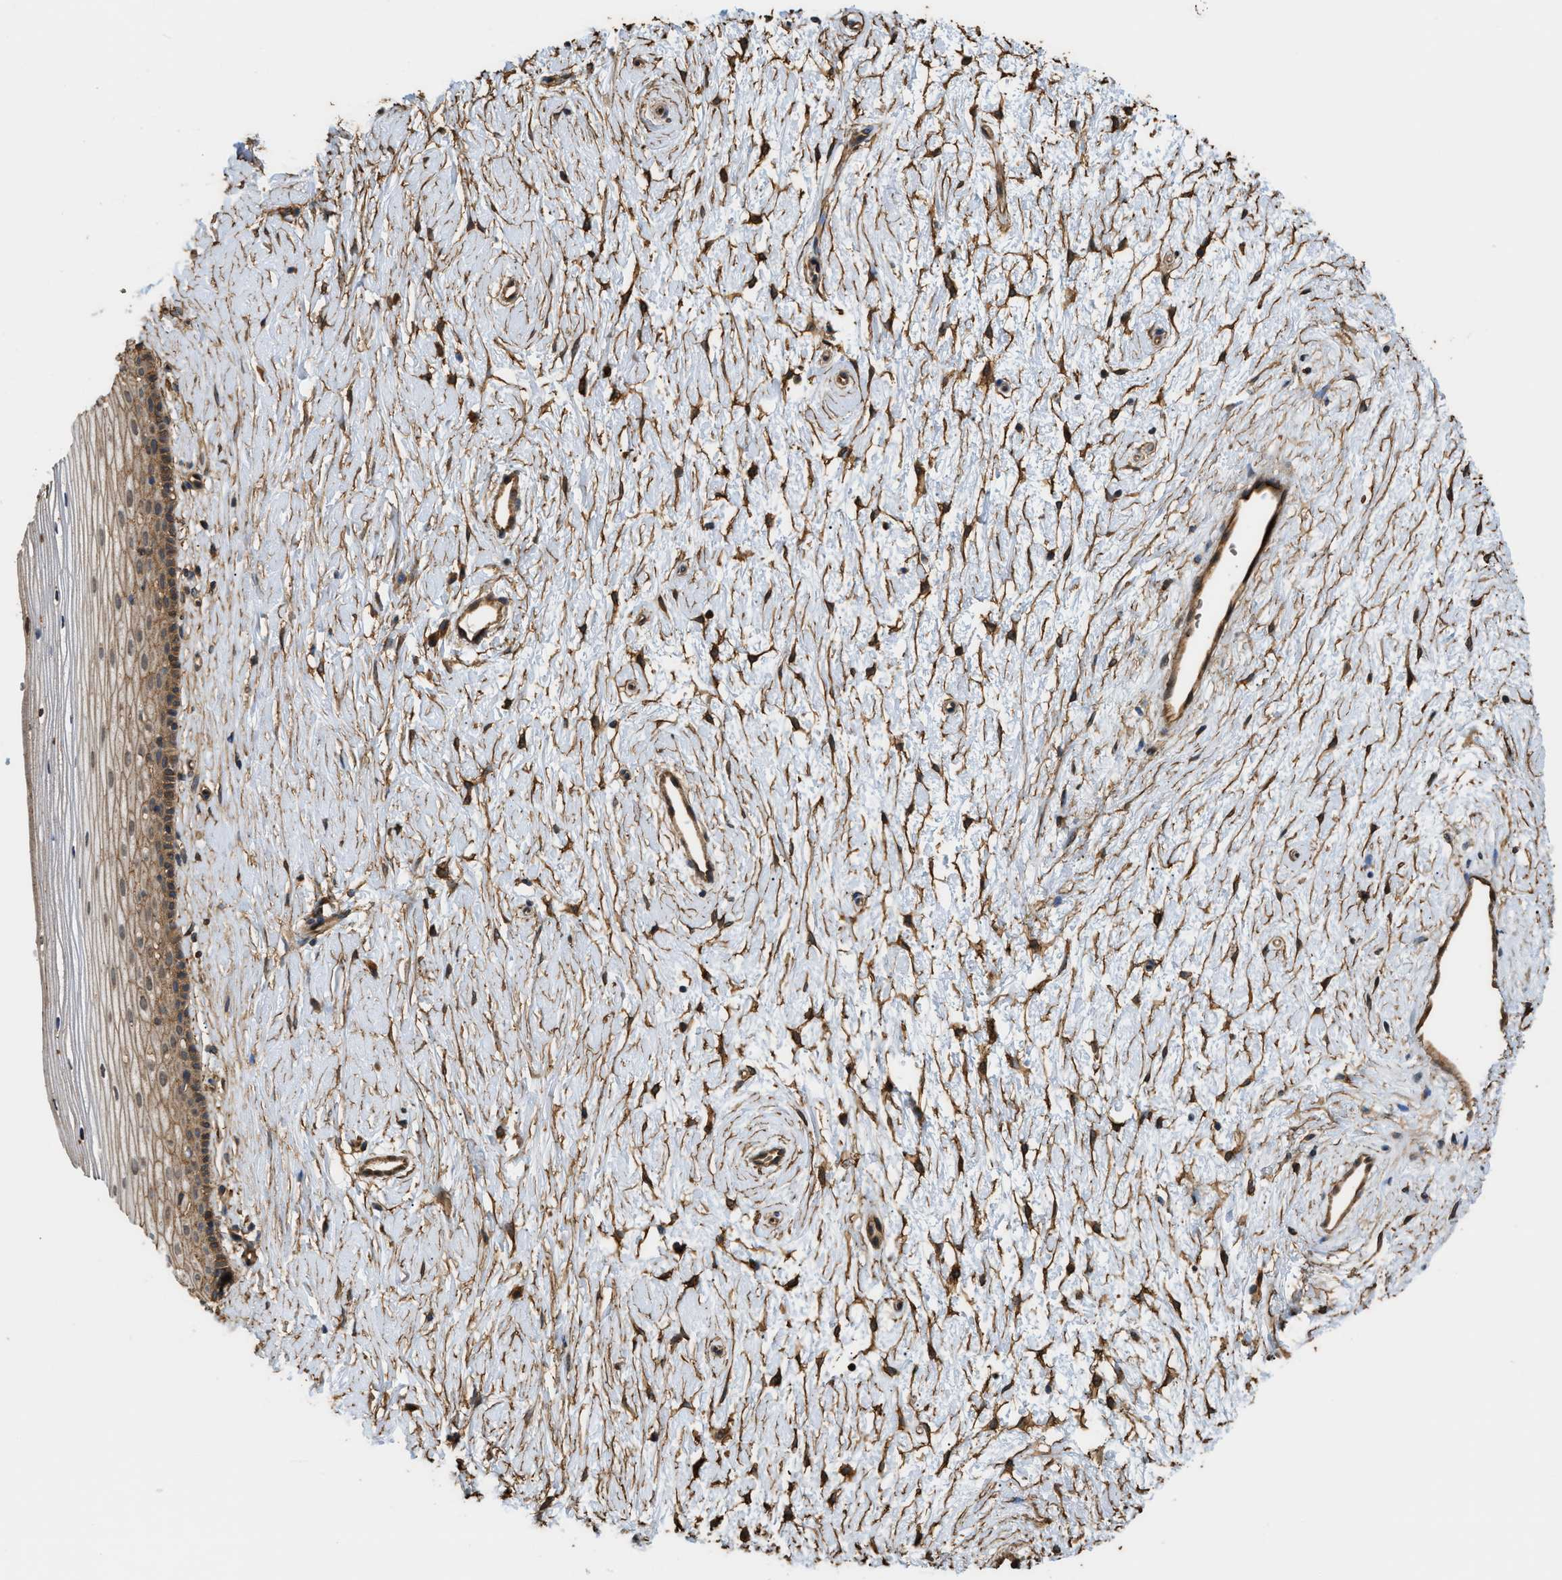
{"staining": {"intensity": "moderate", "quantity": "25%-75%", "location": "cytoplasmic/membranous"}, "tissue": "cervix", "cell_type": "Squamous epithelial cells", "image_type": "normal", "snomed": [{"axis": "morphology", "description": "Normal tissue, NOS"}, {"axis": "topography", "description": "Cervix"}], "caption": "A brown stain shows moderate cytoplasmic/membranous positivity of a protein in squamous epithelial cells of unremarkable human cervix. (IHC, brightfield microscopy, high magnification).", "gene": "DDHD2", "patient": {"sex": "female", "age": 39}}